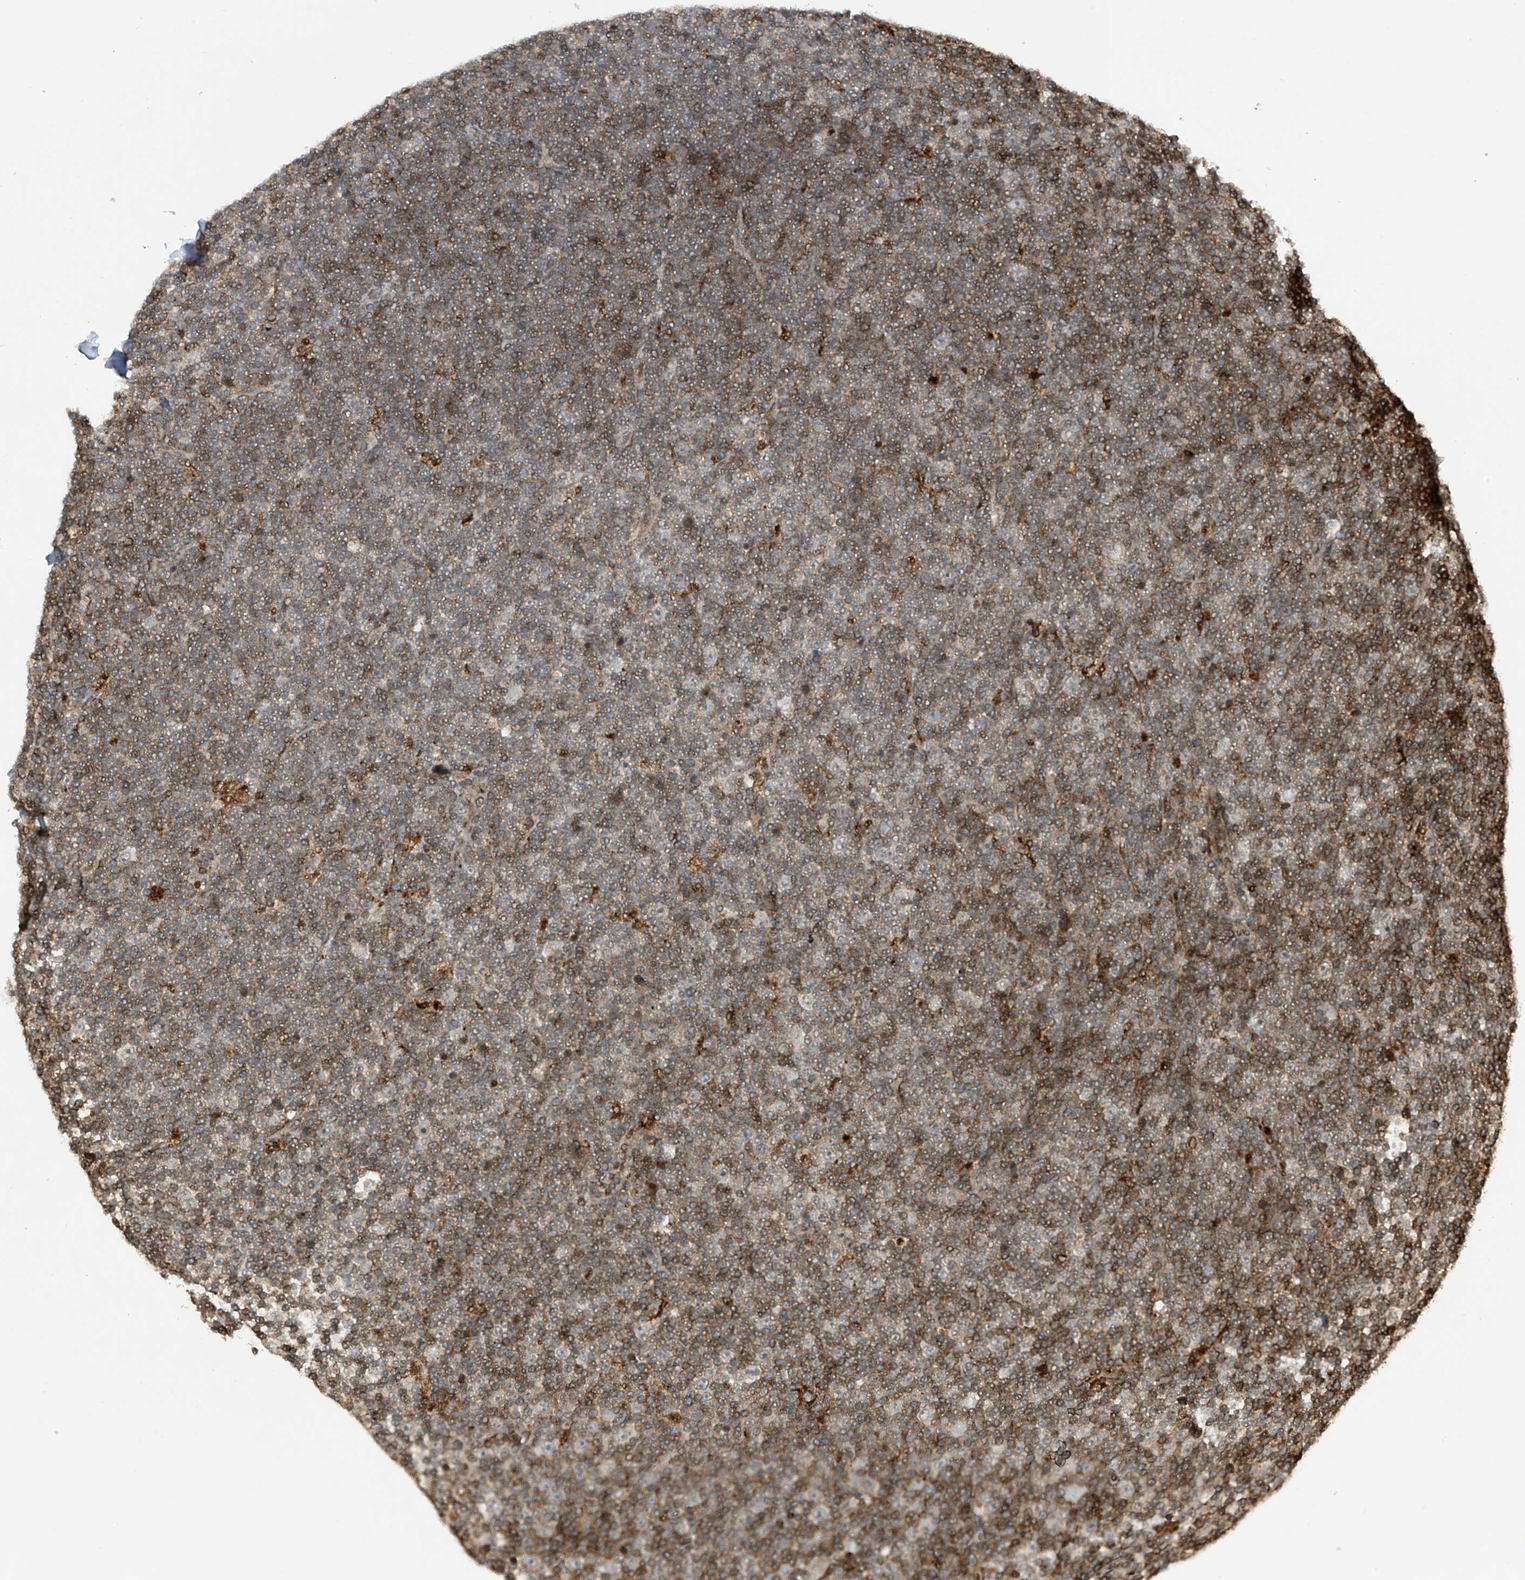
{"staining": {"intensity": "moderate", "quantity": "<25%", "location": "cytoplasmic/membranous"}, "tissue": "lymphoma", "cell_type": "Tumor cells", "image_type": "cancer", "snomed": [{"axis": "morphology", "description": "Malignant lymphoma, non-Hodgkin's type, Low grade"}, {"axis": "topography", "description": "Lymph node"}], "caption": "Protein staining reveals moderate cytoplasmic/membranous positivity in approximately <25% of tumor cells in malignant lymphoma, non-Hodgkin's type (low-grade).", "gene": "REPIN1", "patient": {"sex": "female", "age": 67}}